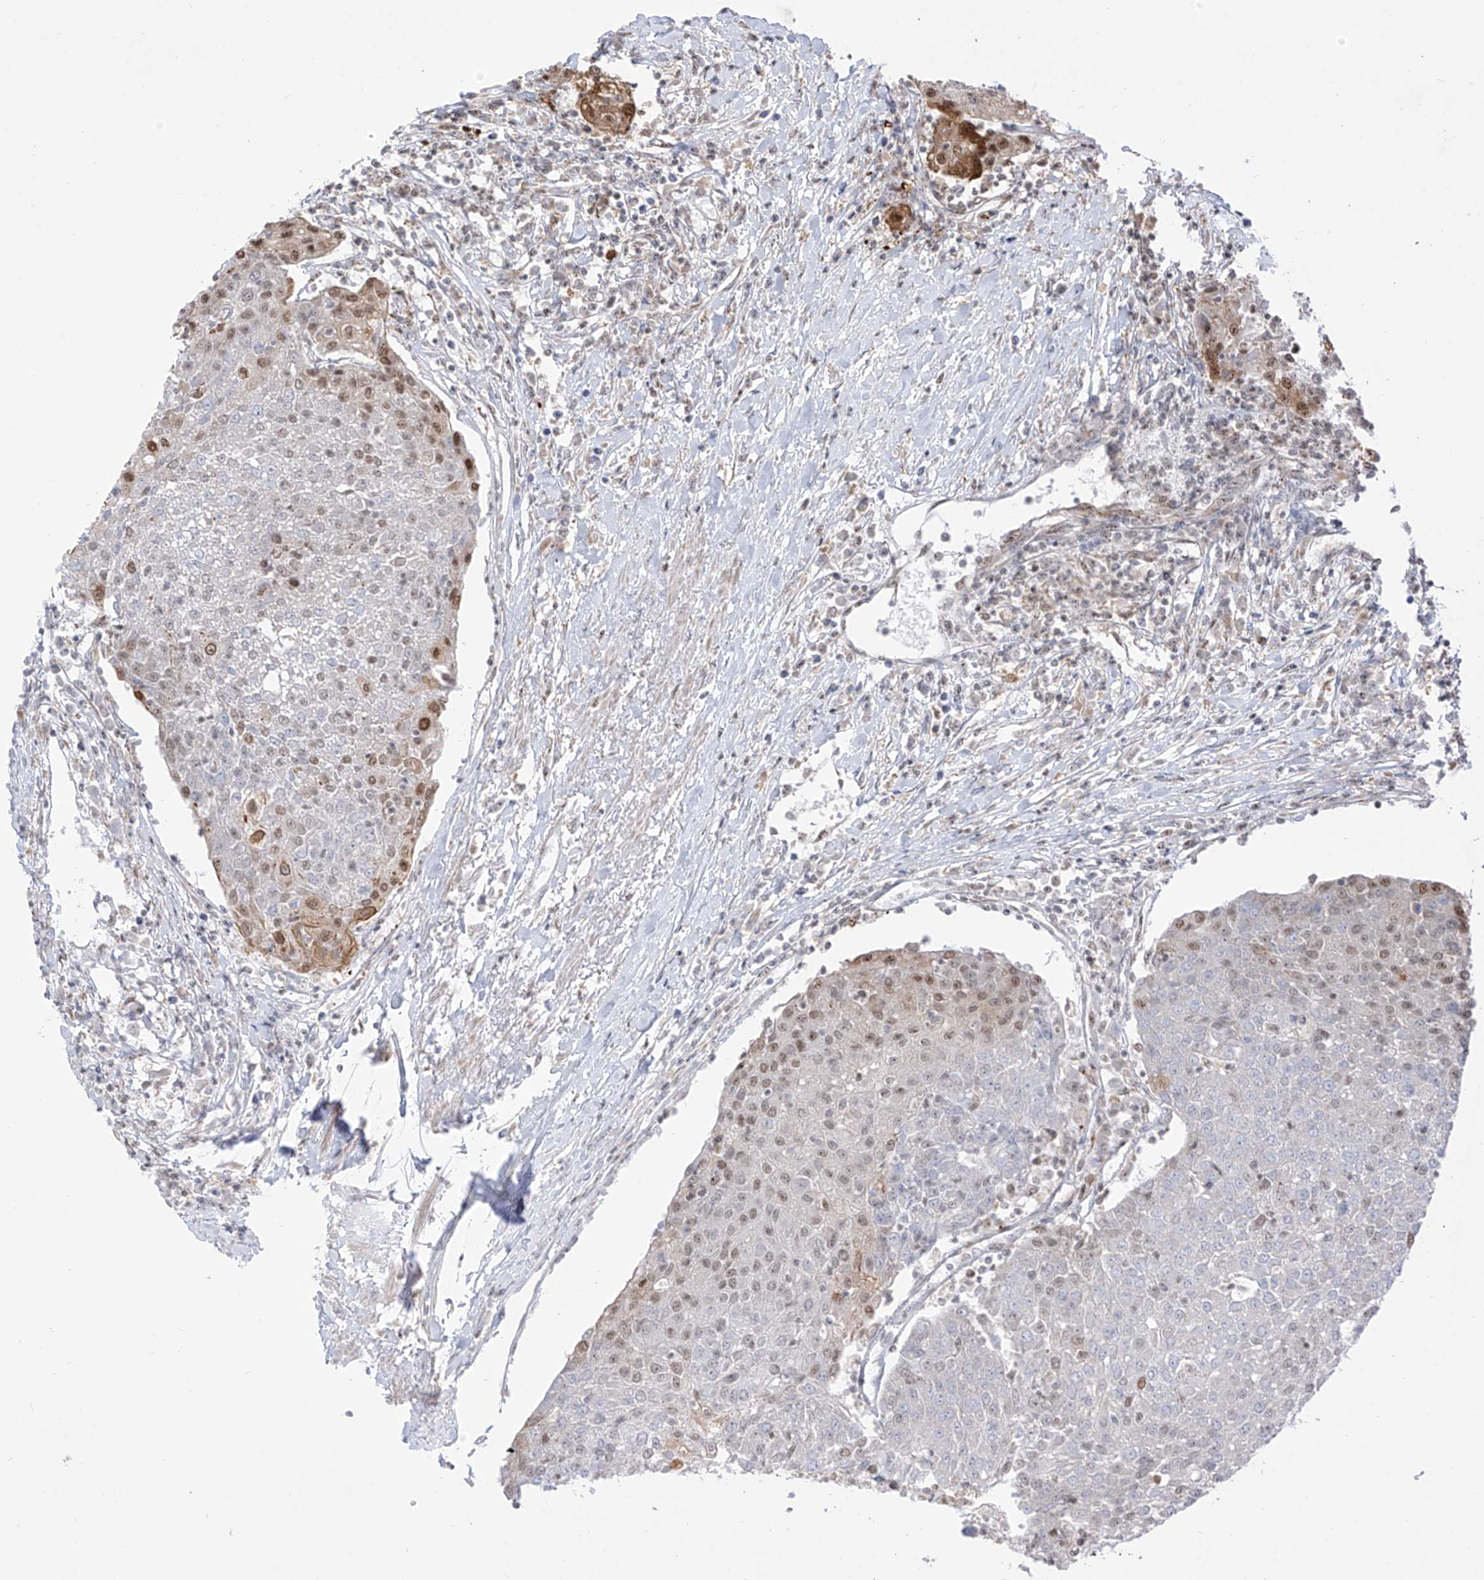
{"staining": {"intensity": "moderate", "quantity": "25%-75%", "location": "nuclear"}, "tissue": "urothelial cancer", "cell_type": "Tumor cells", "image_type": "cancer", "snomed": [{"axis": "morphology", "description": "Urothelial carcinoma, High grade"}, {"axis": "topography", "description": "Urinary bladder"}], "caption": "Urothelial cancer stained with DAB (3,3'-diaminobenzidine) immunohistochemistry demonstrates medium levels of moderate nuclear expression in about 25%-75% of tumor cells.", "gene": "ZBTB8A", "patient": {"sex": "female", "age": 85}}